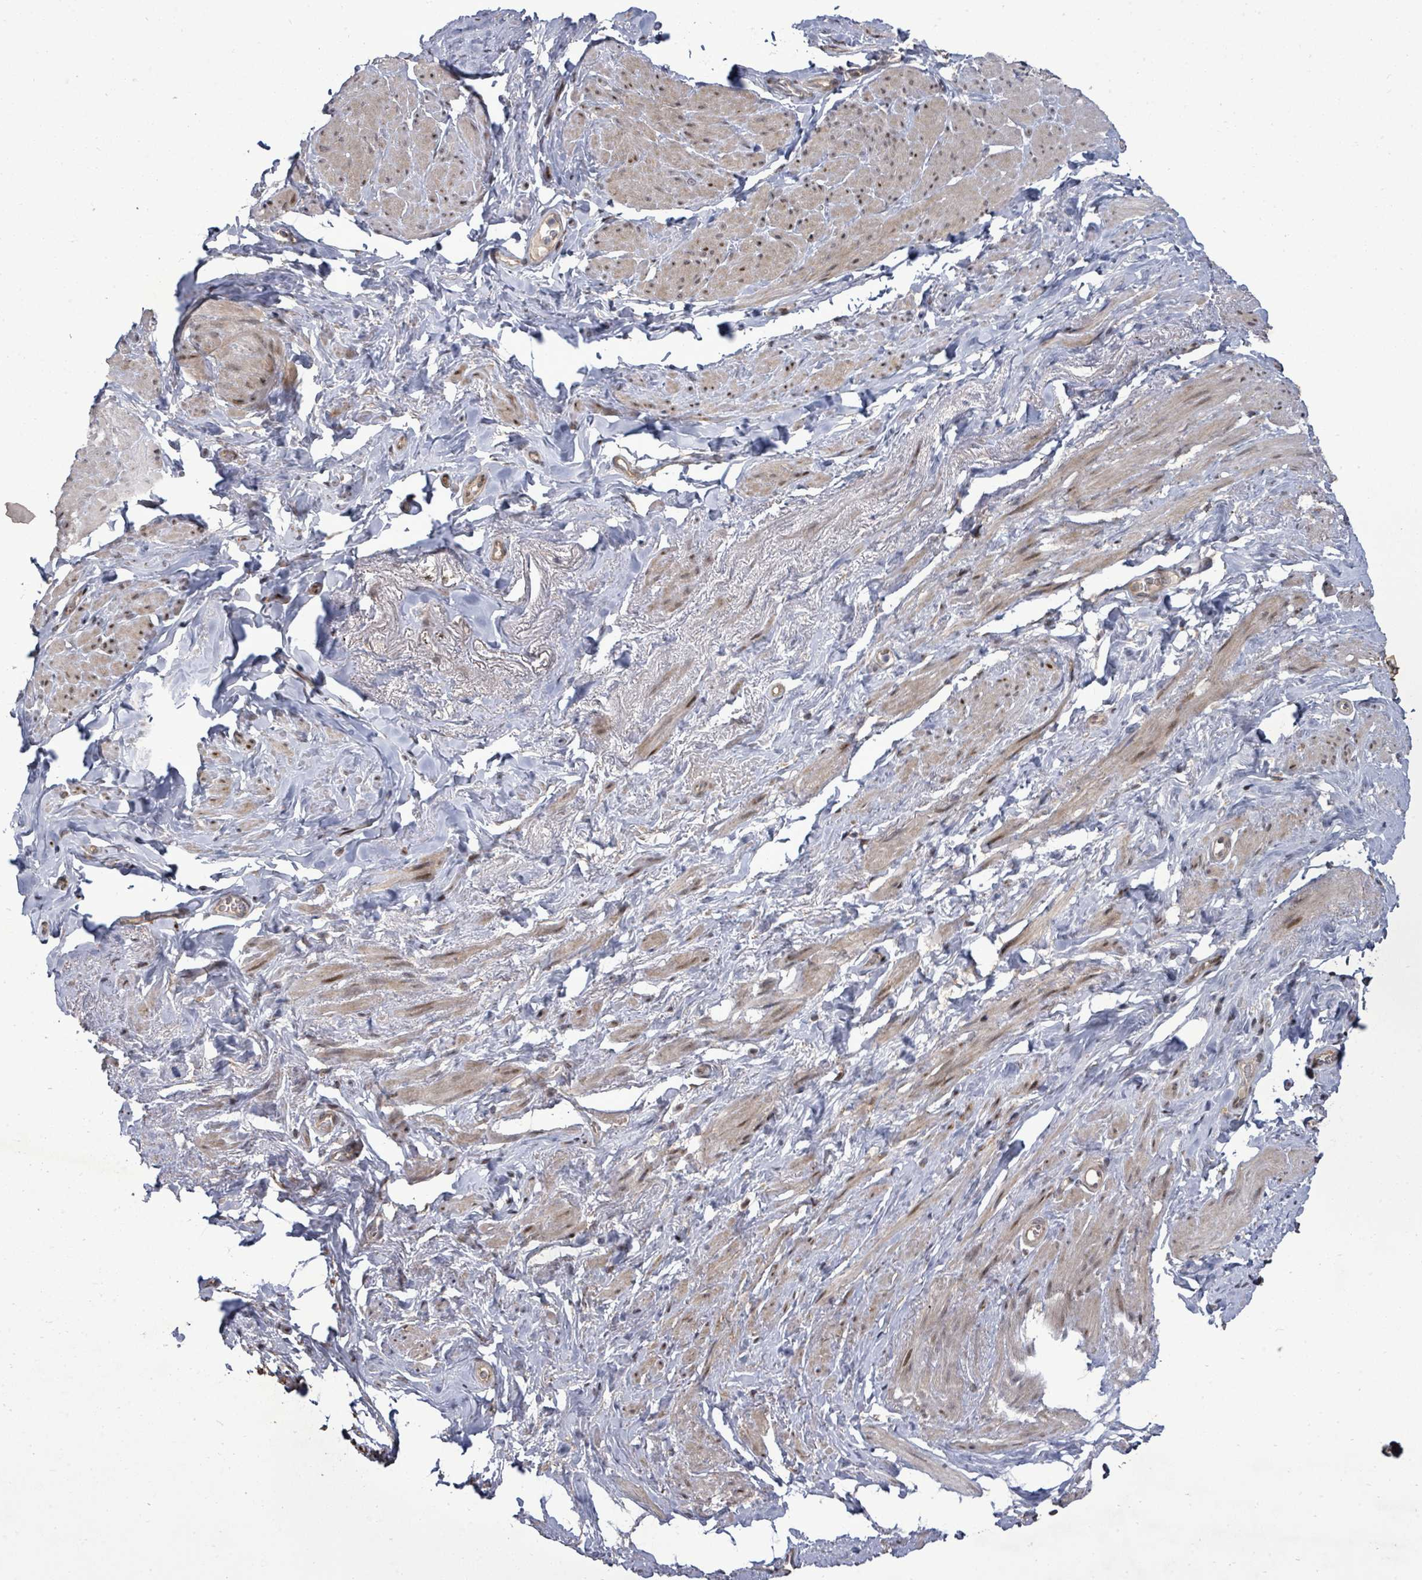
{"staining": {"intensity": "weak", "quantity": "25%-75%", "location": "cytoplasmic/membranous,nuclear"}, "tissue": "smooth muscle", "cell_type": "Smooth muscle cells", "image_type": "normal", "snomed": [{"axis": "morphology", "description": "Normal tissue, NOS"}, {"axis": "topography", "description": "Smooth muscle"}, {"axis": "topography", "description": "Peripheral nerve tissue"}], "caption": "Smooth muscle stained with DAB (3,3'-diaminobenzidine) immunohistochemistry reveals low levels of weak cytoplasmic/membranous,nuclear staining in approximately 25%-75% of smooth muscle cells.", "gene": "KRTAP27", "patient": {"sex": "male", "age": 69}}